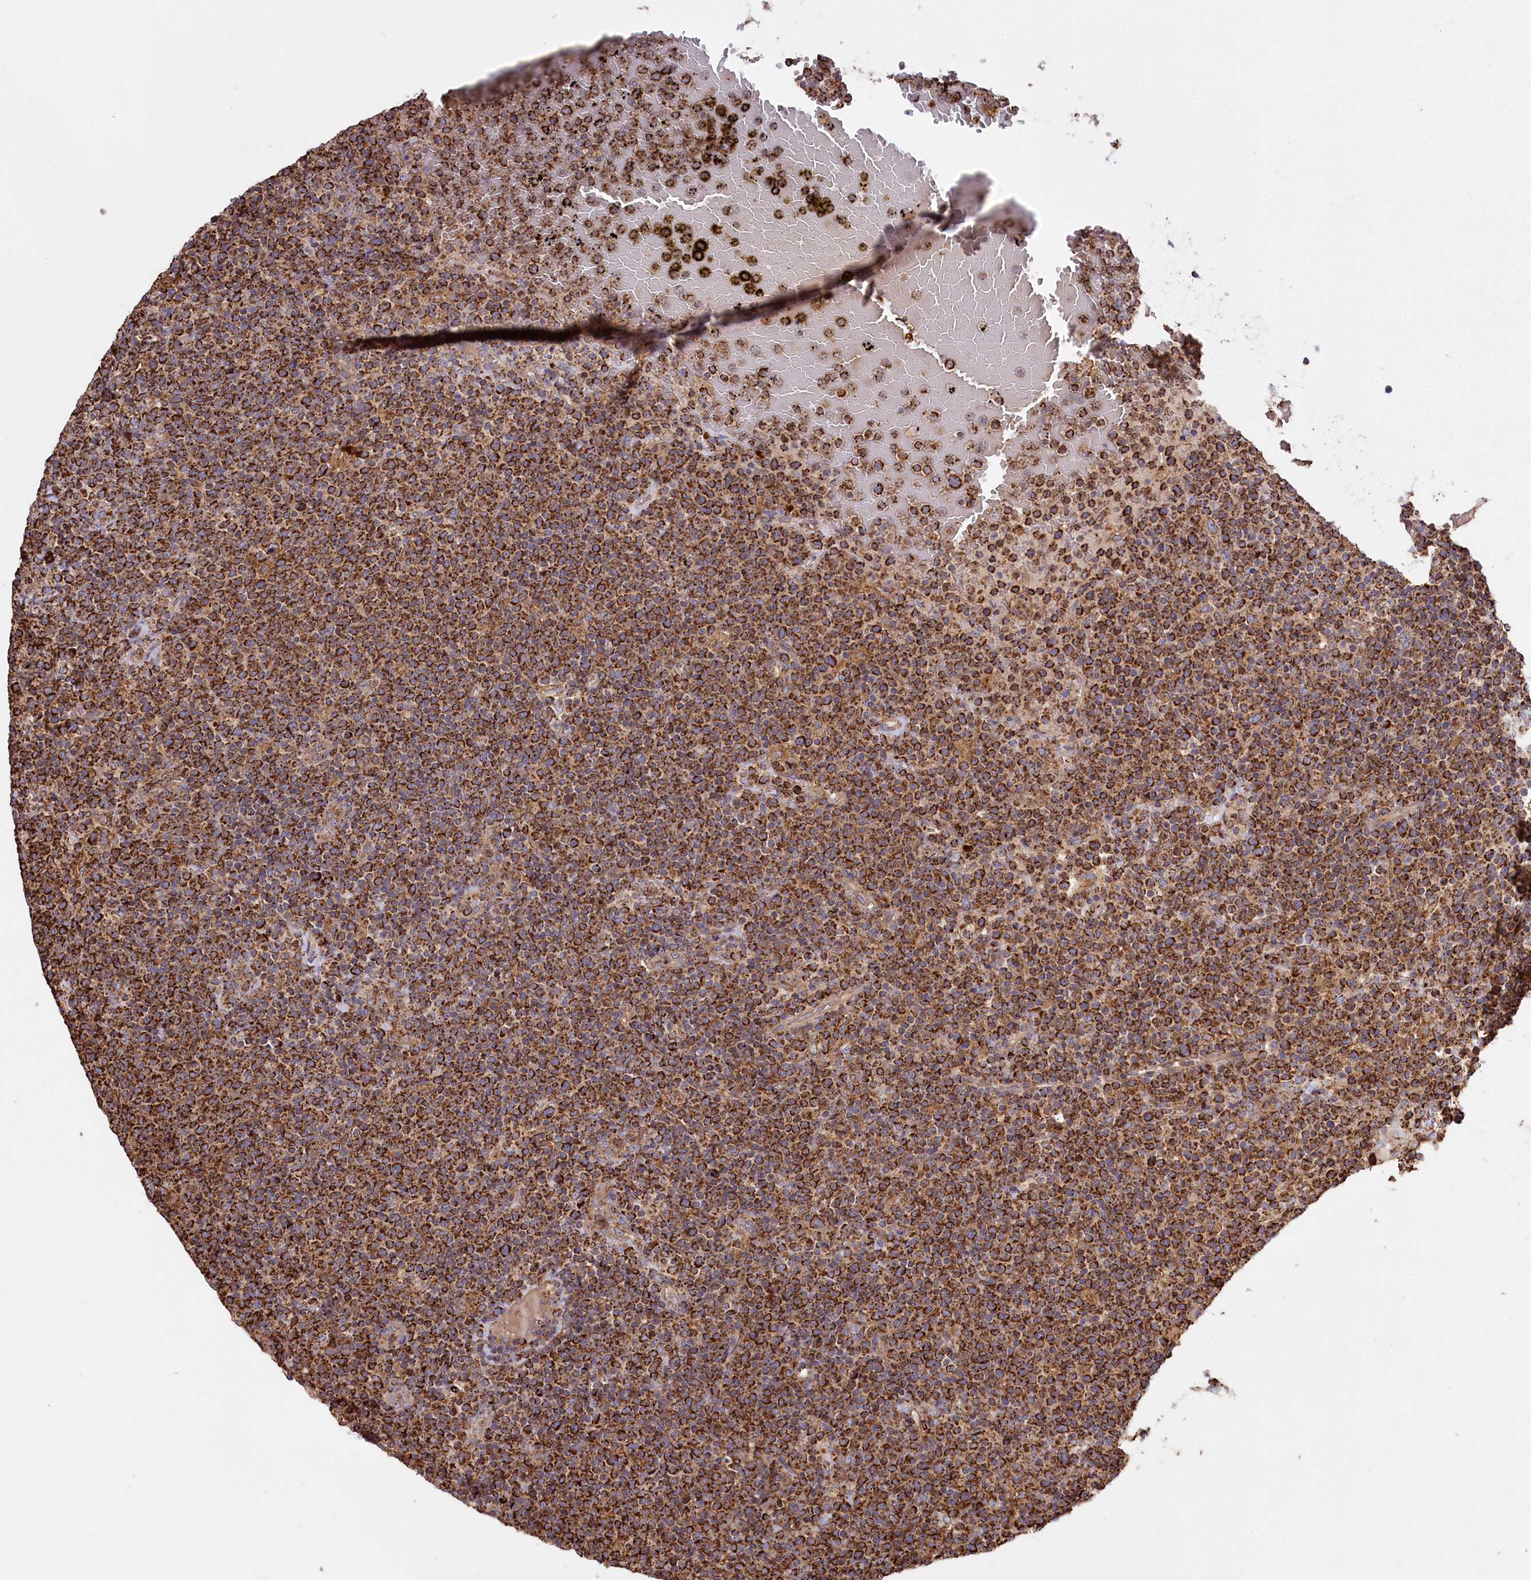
{"staining": {"intensity": "strong", "quantity": ">75%", "location": "cytoplasmic/membranous"}, "tissue": "lymphoma", "cell_type": "Tumor cells", "image_type": "cancer", "snomed": [{"axis": "morphology", "description": "Malignant lymphoma, non-Hodgkin's type, High grade"}, {"axis": "topography", "description": "Lymph node"}], "caption": "High-magnification brightfield microscopy of malignant lymphoma, non-Hodgkin's type (high-grade) stained with DAB (brown) and counterstained with hematoxylin (blue). tumor cells exhibit strong cytoplasmic/membranous expression is appreciated in approximately>75% of cells.", "gene": "CARD19", "patient": {"sex": "male", "age": 61}}